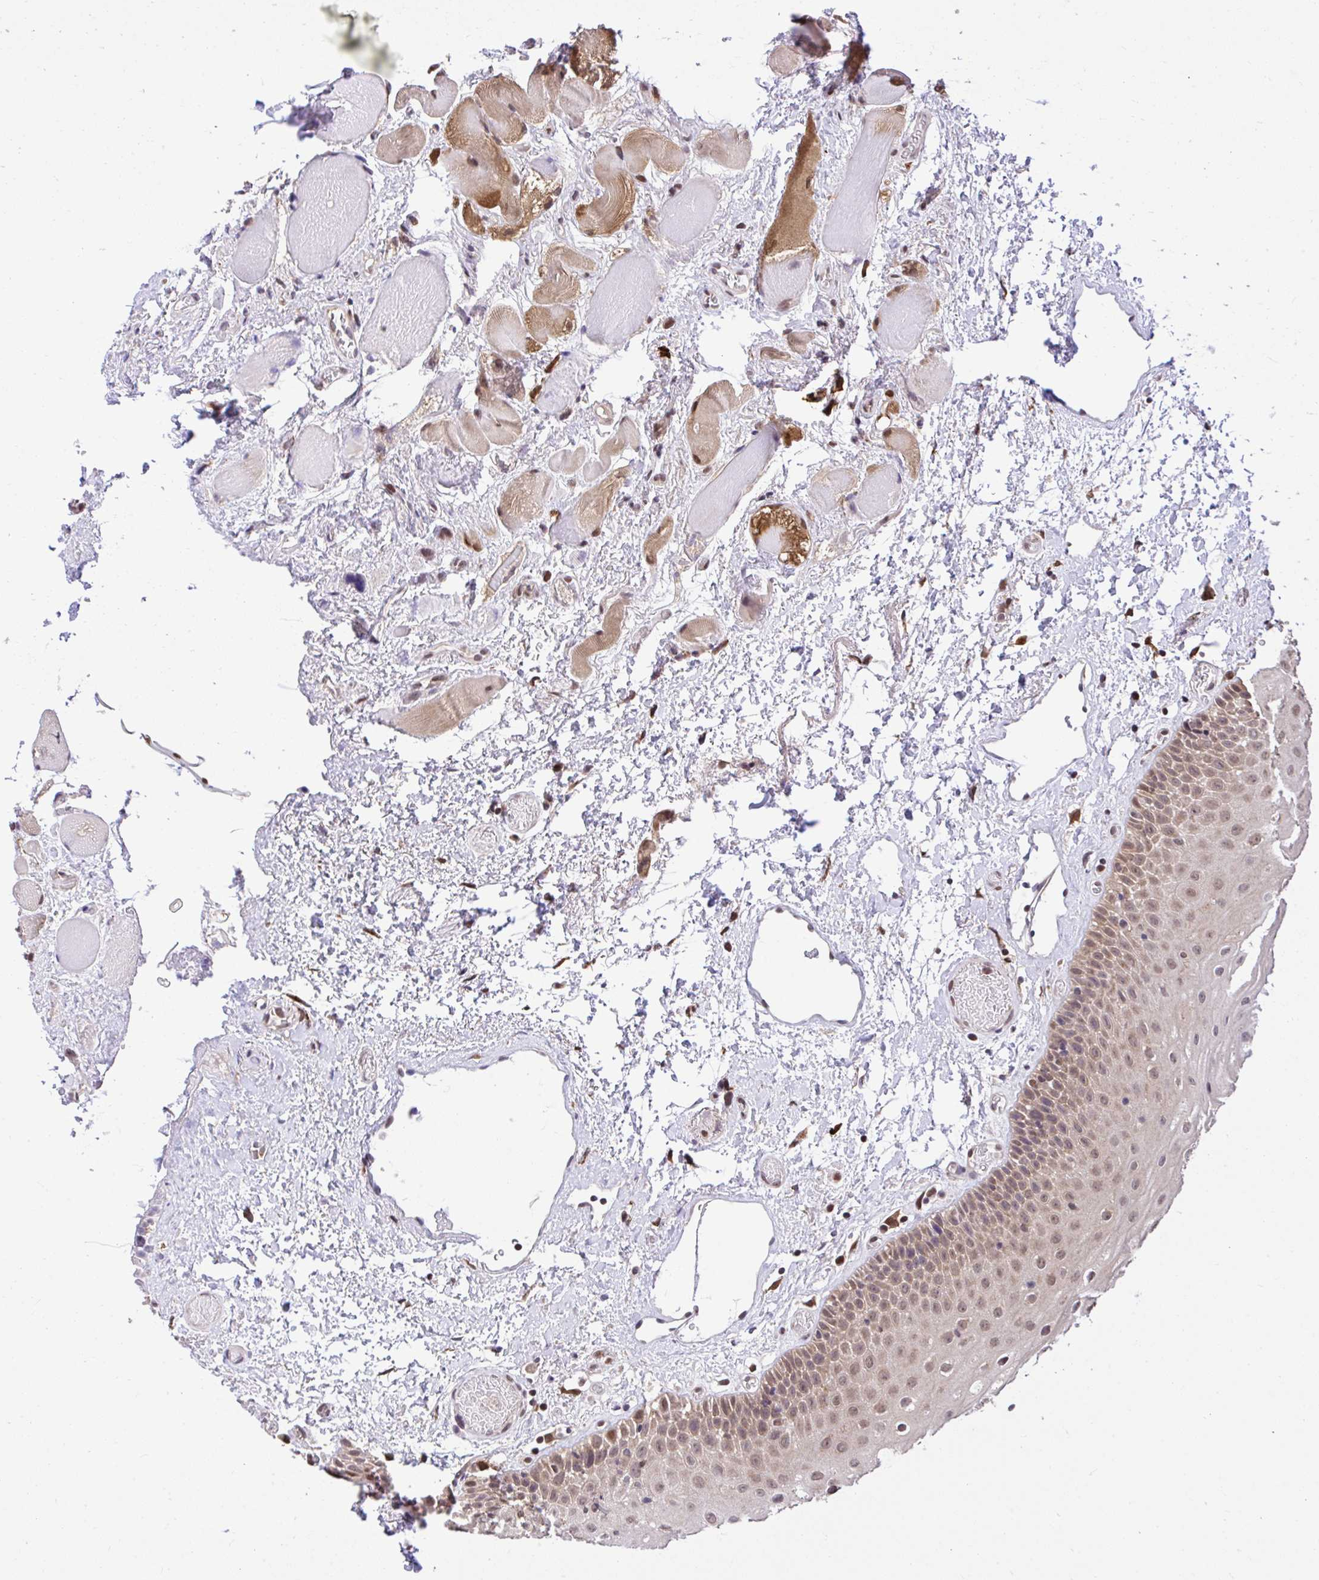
{"staining": {"intensity": "weak", "quantity": ">75%", "location": "cytoplasmic/membranous,nuclear"}, "tissue": "oral mucosa", "cell_type": "Squamous epithelial cells", "image_type": "normal", "snomed": [{"axis": "morphology", "description": "Normal tissue, NOS"}, {"axis": "topography", "description": "Oral tissue"}], "caption": "DAB immunohistochemical staining of normal oral mucosa displays weak cytoplasmic/membranous,nuclear protein positivity in approximately >75% of squamous epithelial cells.", "gene": "GLIS3", "patient": {"sex": "female", "age": 82}}